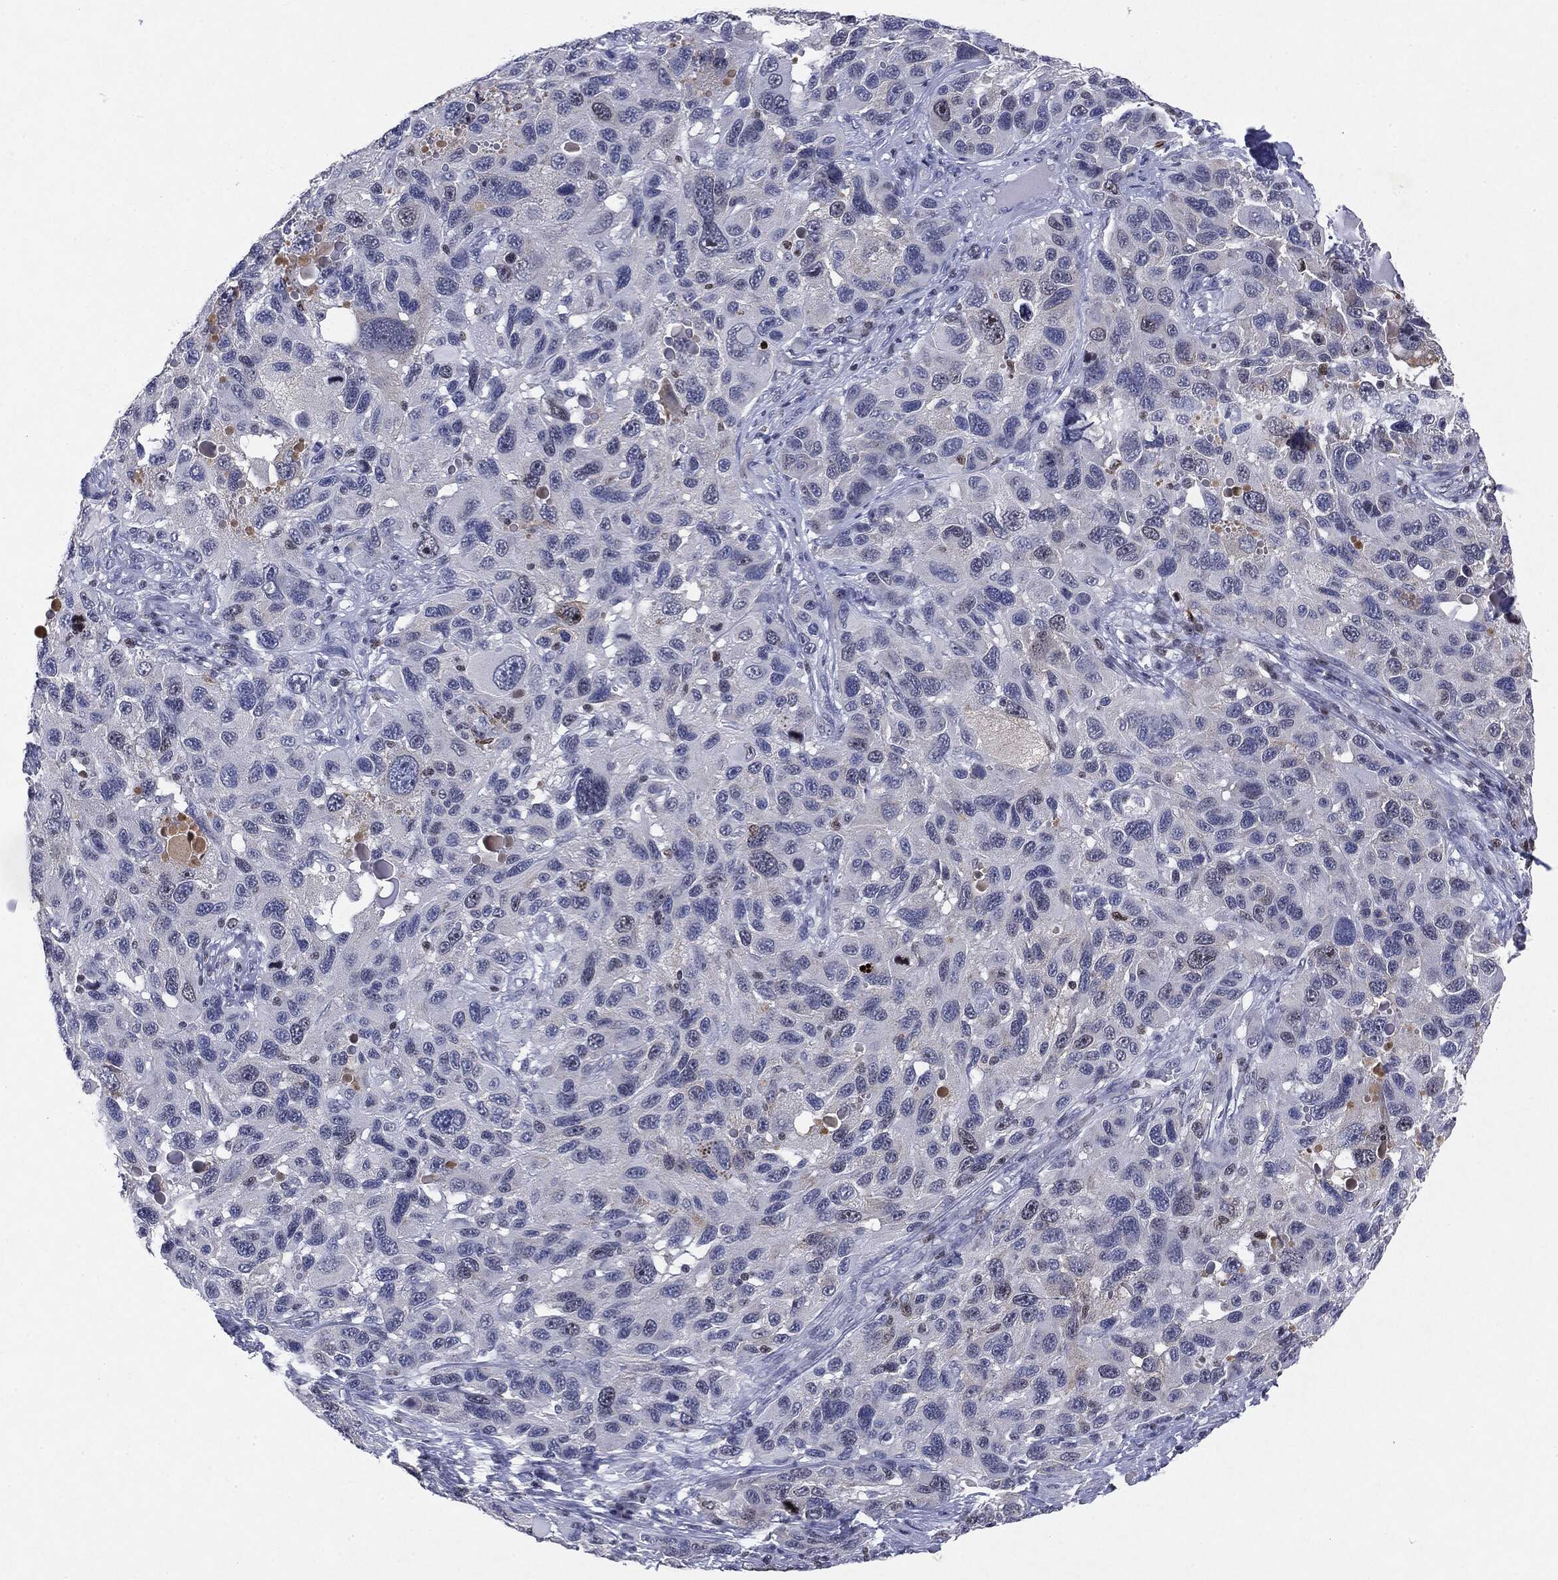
{"staining": {"intensity": "negative", "quantity": "none", "location": "none"}, "tissue": "melanoma", "cell_type": "Tumor cells", "image_type": "cancer", "snomed": [{"axis": "morphology", "description": "Malignant melanoma, NOS"}, {"axis": "topography", "description": "Skin"}], "caption": "A histopathology image of melanoma stained for a protein demonstrates no brown staining in tumor cells.", "gene": "KIF2C", "patient": {"sex": "male", "age": 53}}